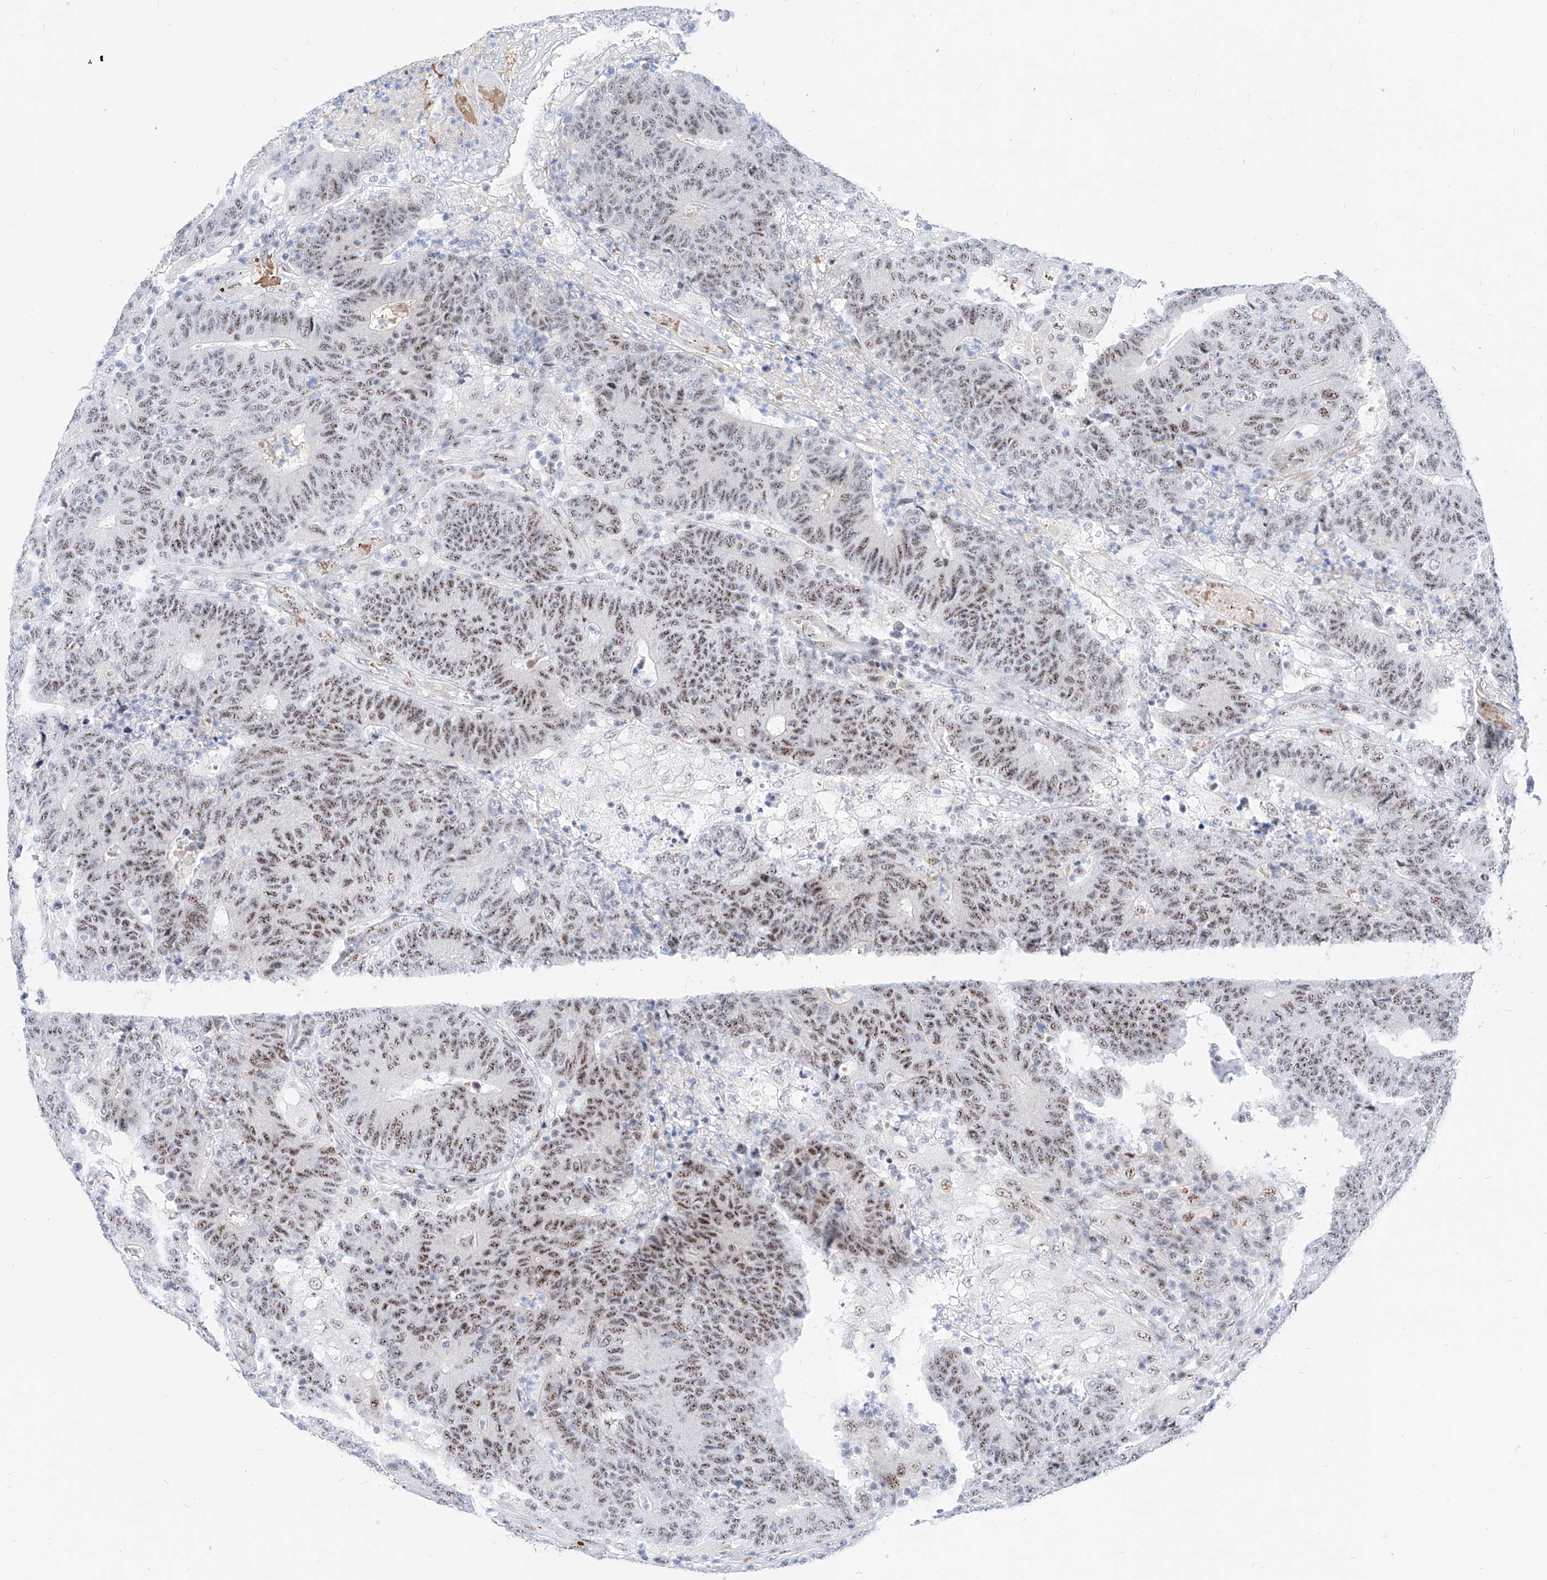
{"staining": {"intensity": "moderate", "quantity": ">75%", "location": "nuclear"}, "tissue": "colorectal cancer", "cell_type": "Tumor cells", "image_type": "cancer", "snomed": [{"axis": "morphology", "description": "Normal tissue, NOS"}, {"axis": "morphology", "description": "Adenocarcinoma, NOS"}, {"axis": "topography", "description": "Colon"}], "caption": "Protein expression analysis of colorectal cancer (adenocarcinoma) shows moderate nuclear positivity in approximately >75% of tumor cells. The staining is performed using DAB (3,3'-diaminobenzidine) brown chromogen to label protein expression. The nuclei are counter-stained blue using hematoxylin.", "gene": "ZFP42", "patient": {"sex": "female", "age": 75}}